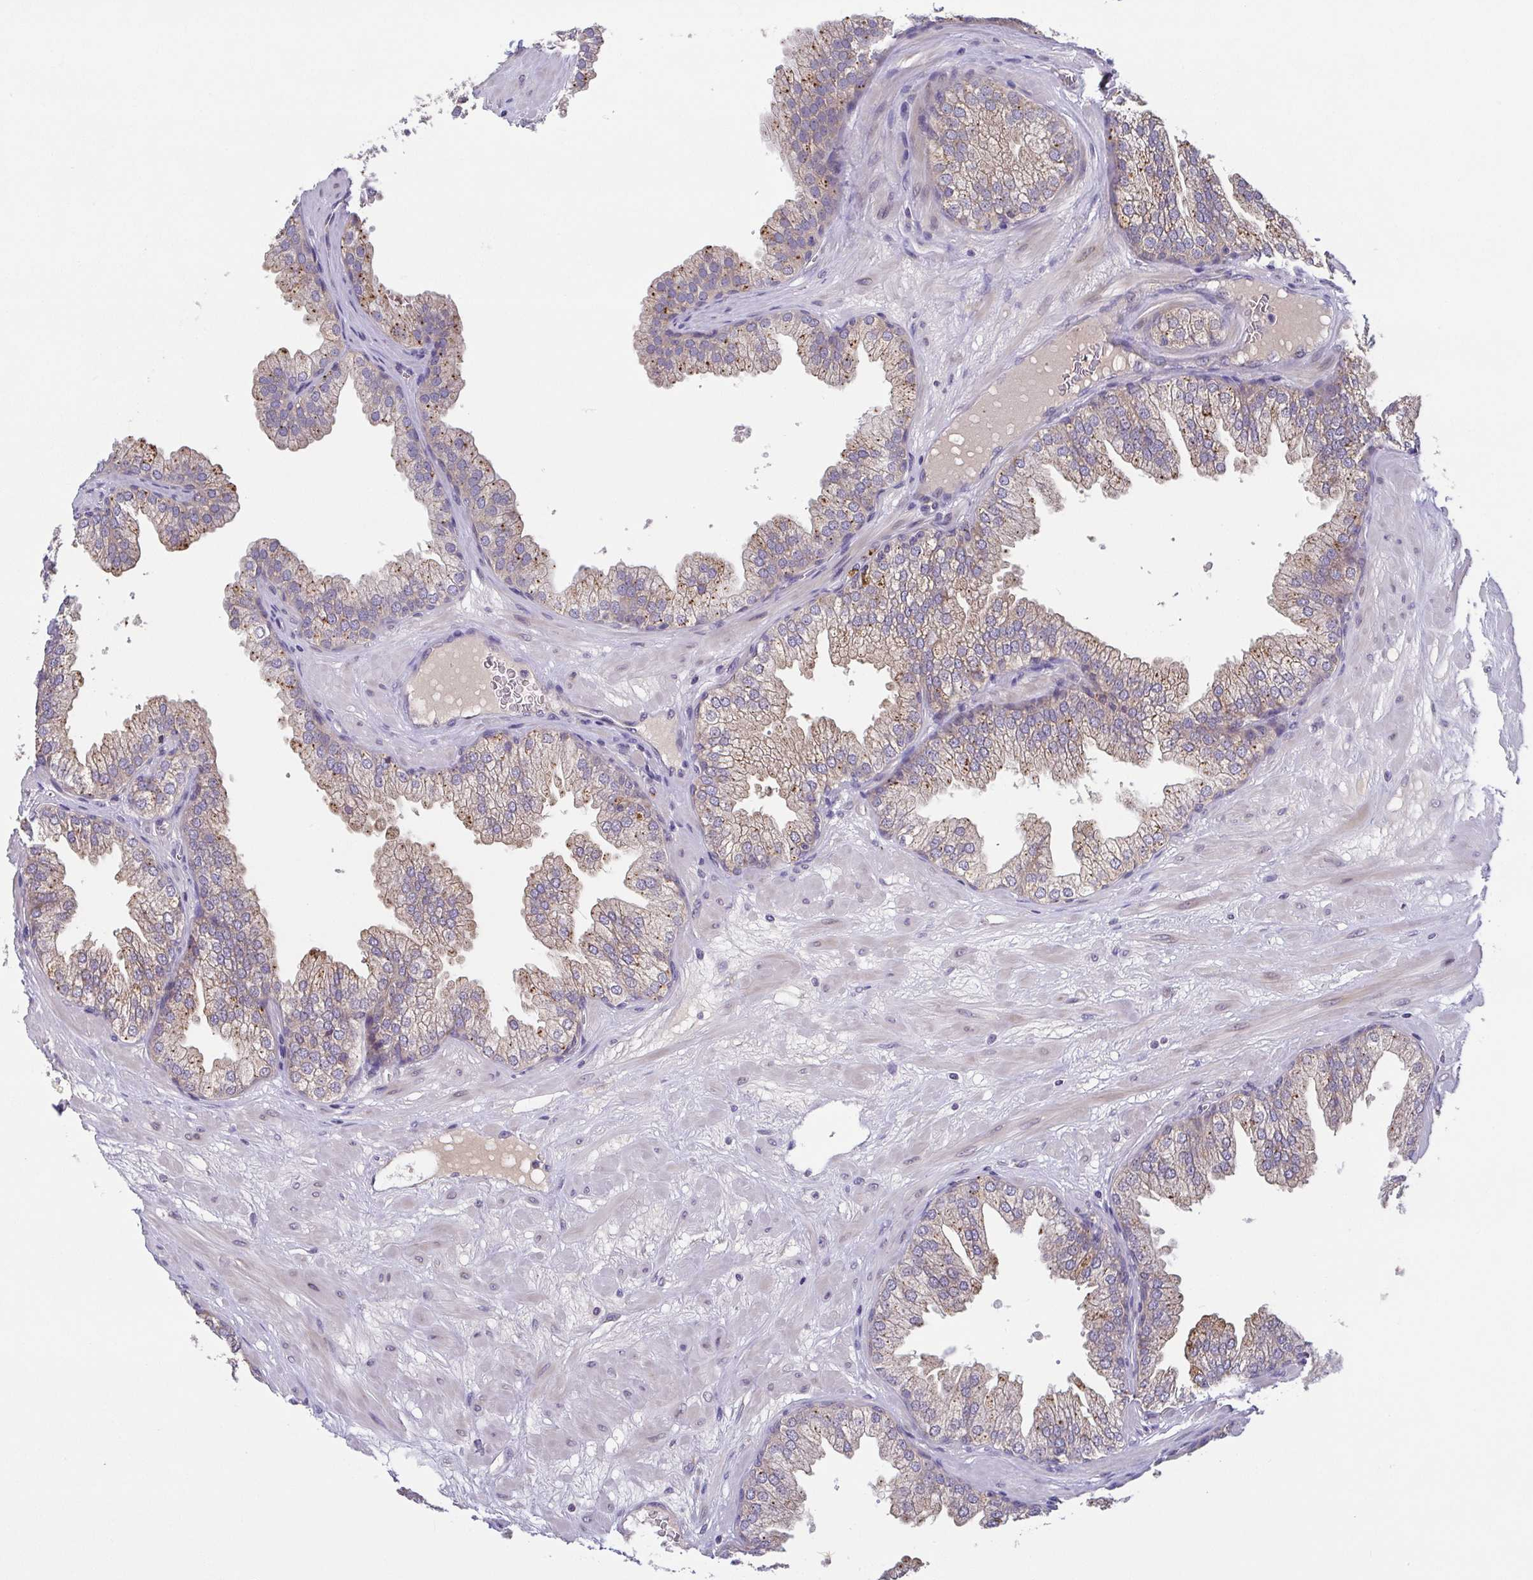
{"staining": {"intensity": "weak", "quantity": "25%-75%", "location": "cytoplasmic/membranous"}, "tissue": "prostate", "cell_type": "Glandular cells", "image_type": "normal", "snomed": [{"axis": "morphology", "description": "Normal tissue, NOS"}, {"axis": "topography", "description": "Prostate"}], "caption": "IHC (DAB (3,3'-diaminobenzidine)) staining of normal prostate demonstrates weak cytoplasmic/membranous protein expression in about 25%-75% of glandular cells.", "gene": "OSBPL7", "patient": {"sex": "male", "age": 37}}